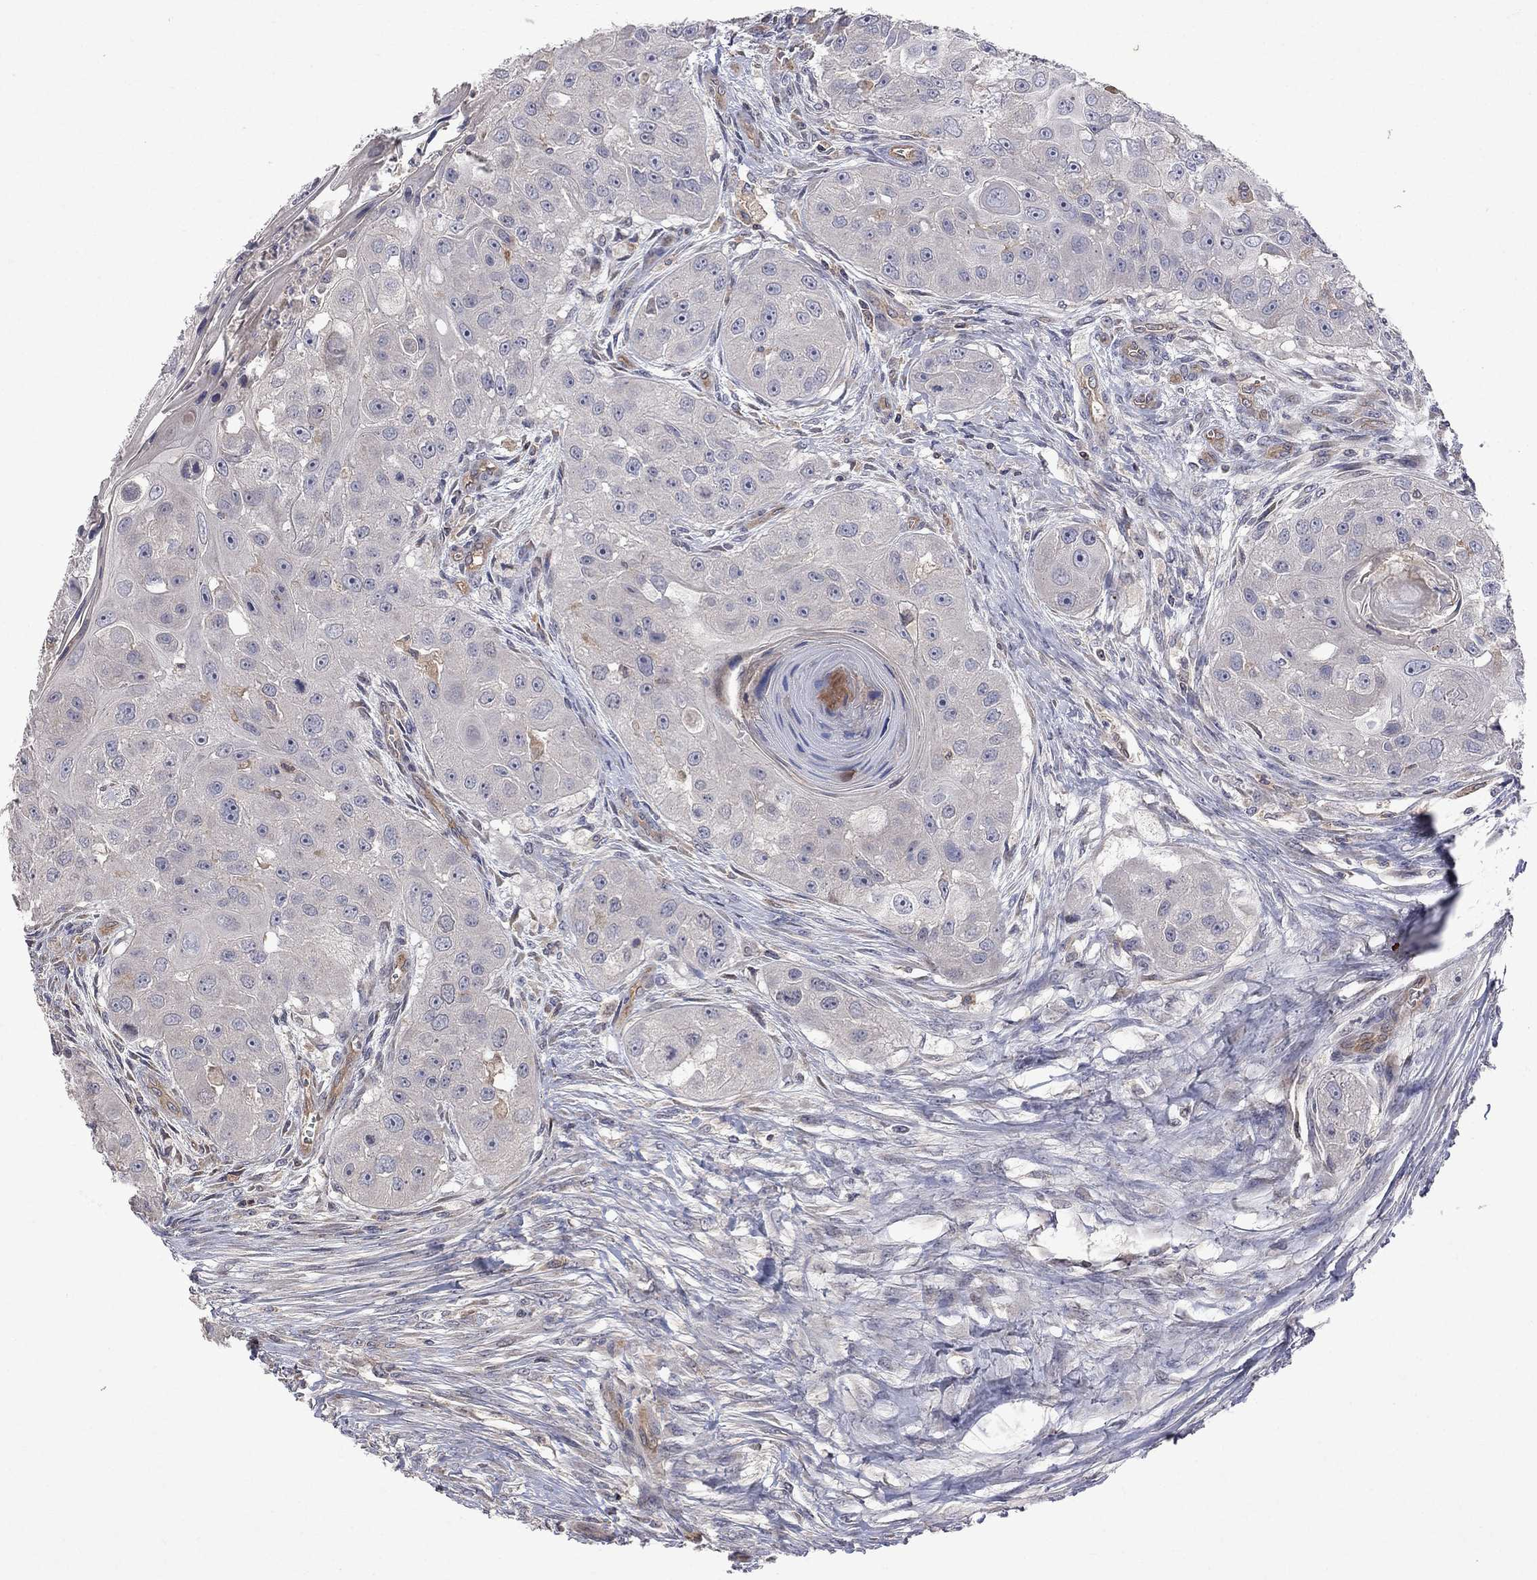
{"staining": {"intensity": "negative", "quantity": "none", "location": "none"}, "tissue": "head and neck cancer", "cell_type": "Tumor cells", "image_type": "cancer", "snomed": [{"axis": "morphology", "description": "Normal tissue, NOS"}, {"axis": "morphology", "description": "Squamous cell carcinoma, NOS"}, {"axis": "topography", "description": "Skeletal muscle"}, {"axis": "topography", "description": "Head-Neck"}], "caption": "Head and neck cancer was stained to show a protein in brown. There is no significant positivity in tumor cells. Brightfield microscopy of IHC stained with DAB (3,3'-diaminobenzidine) (brown) and hematoxylin (blue), captured at high magnification.", "gene": "ABI3", "patient": {"sex": "male", "age": 51}}